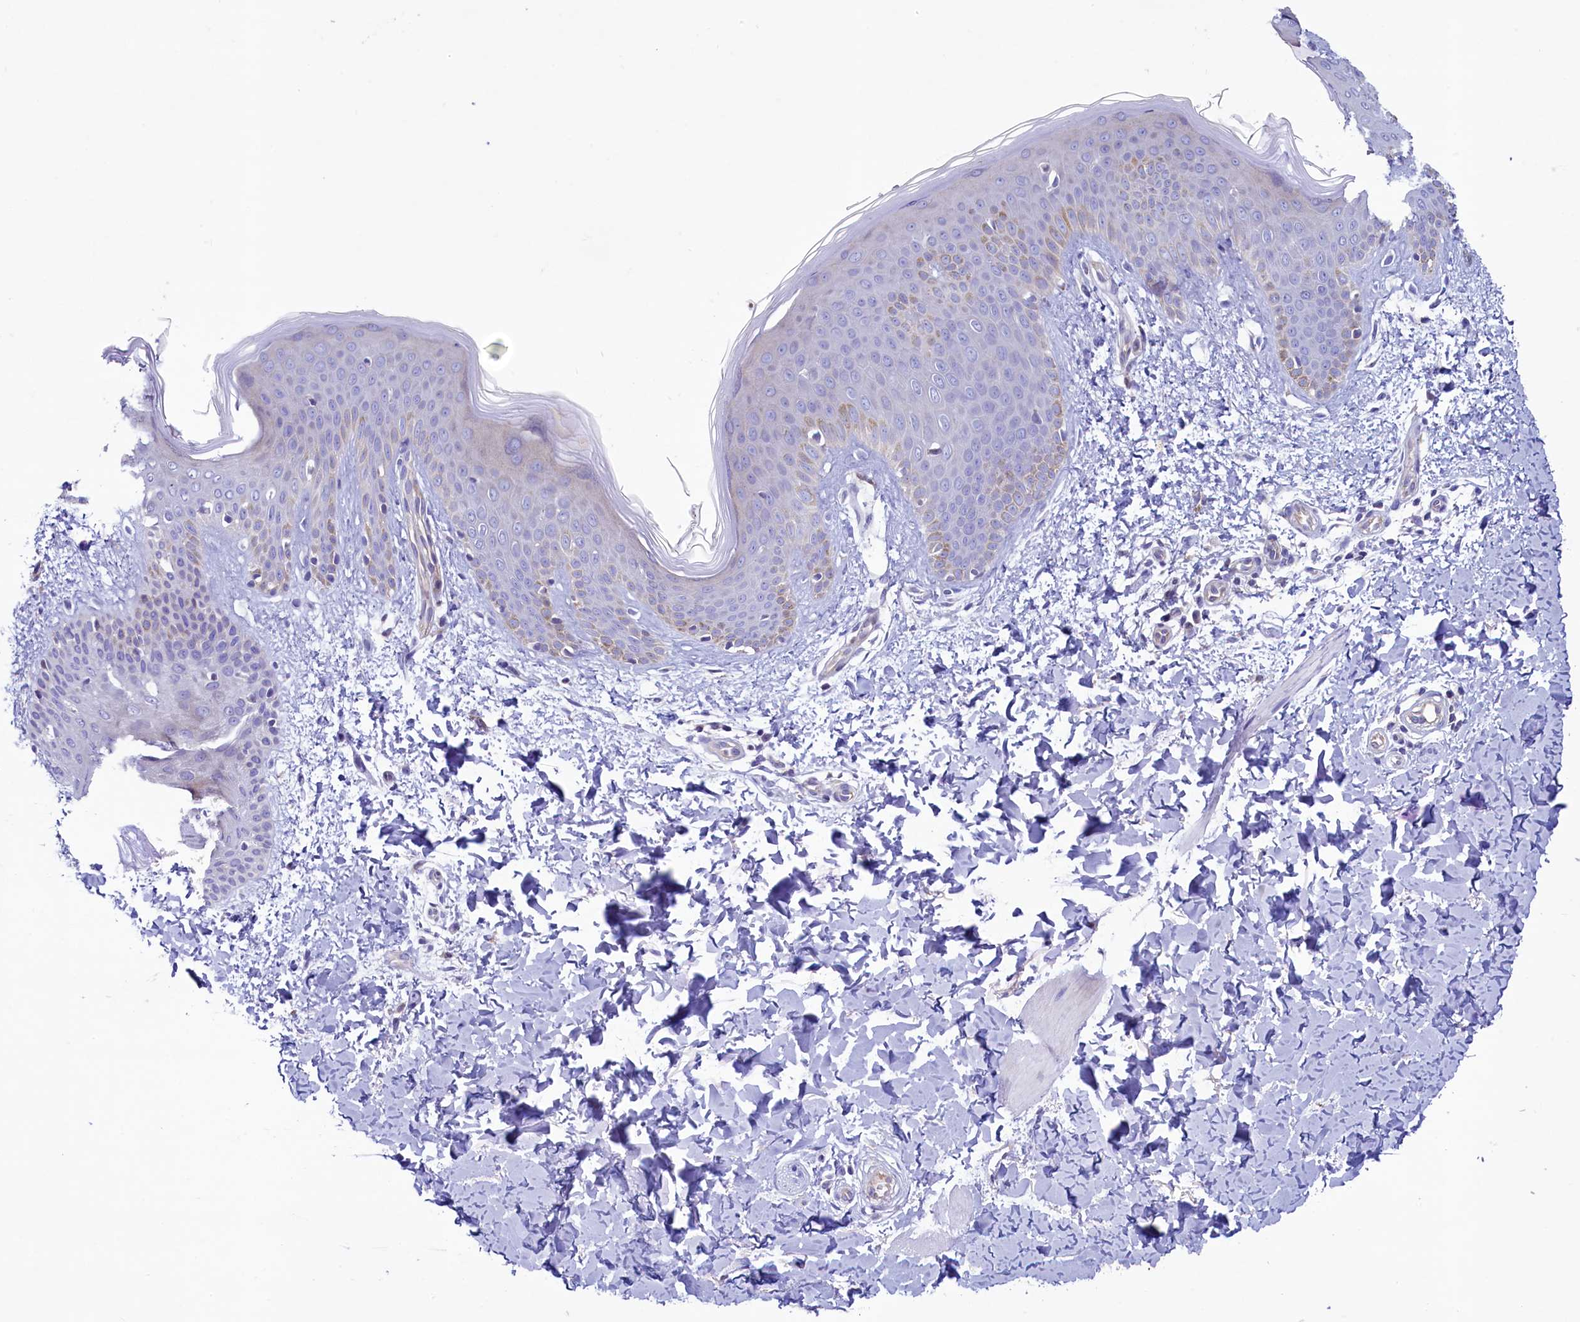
{"staining": {"intensity": "negative", "quantity": "none", "location": "none"}, "tissue": "skin", "cell_type": "Fibroblasts", "image_type": "normal", "snomed": [{"axis": "morphology", "description": "Normal tissue, NOS"}, {"axis": "topography", "description": "Skin"}], "caption": "IHC photomicrograph of normal skin: human skin stained with DAB (3,3'-diaminobenzidine) displays no significant protein expression in fibroblasts. (DAB (3,3'-diaminobenzidine) immunohistochemistry (IHC) with hematoxylin counter stain).", "gene": "KRBOX5", "patient": {"sex": "male", "age": 36}}